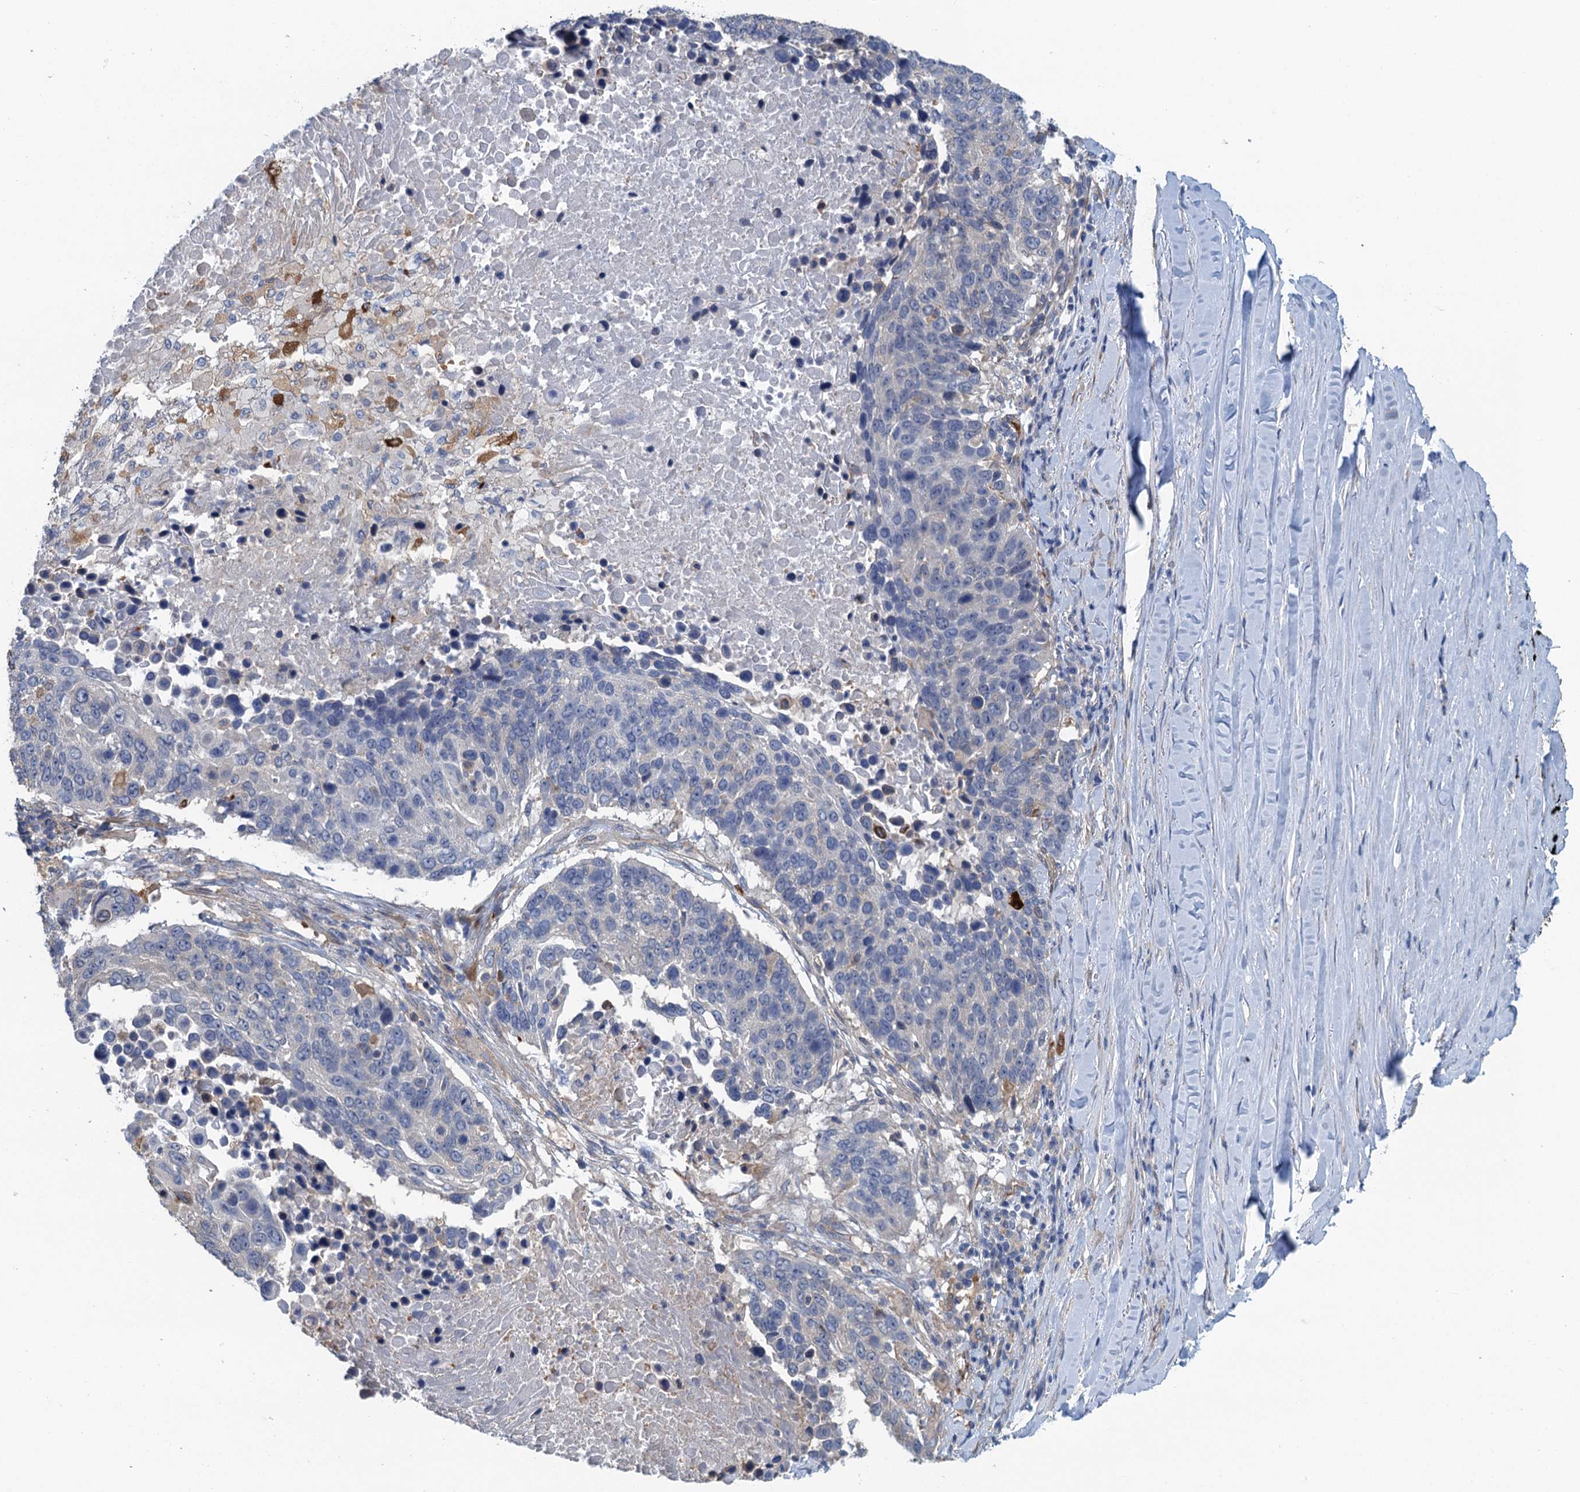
{"staining": {"intensity": "negative", "quantity": "none", "location": "none"}, "tissue": "lung cancer", "cell_type": "Tumor cells", "image_type": "cancer", "snomed": [{"axis": "morphology", "description": "Normal tissue, NOS"}, {"axis": "morphology", "description": "Squamous cell carcinoma, NOS"}, {"axis": "topography", "description": "Lymph node"}, {"axis": "topography", "description": "Lung"}], "caption": "There is no significant expression in tumor cells of squamous cell carcinoma (lung).", "gene": "RSAD2", "patient": {"sex": "male", "age": 66}}